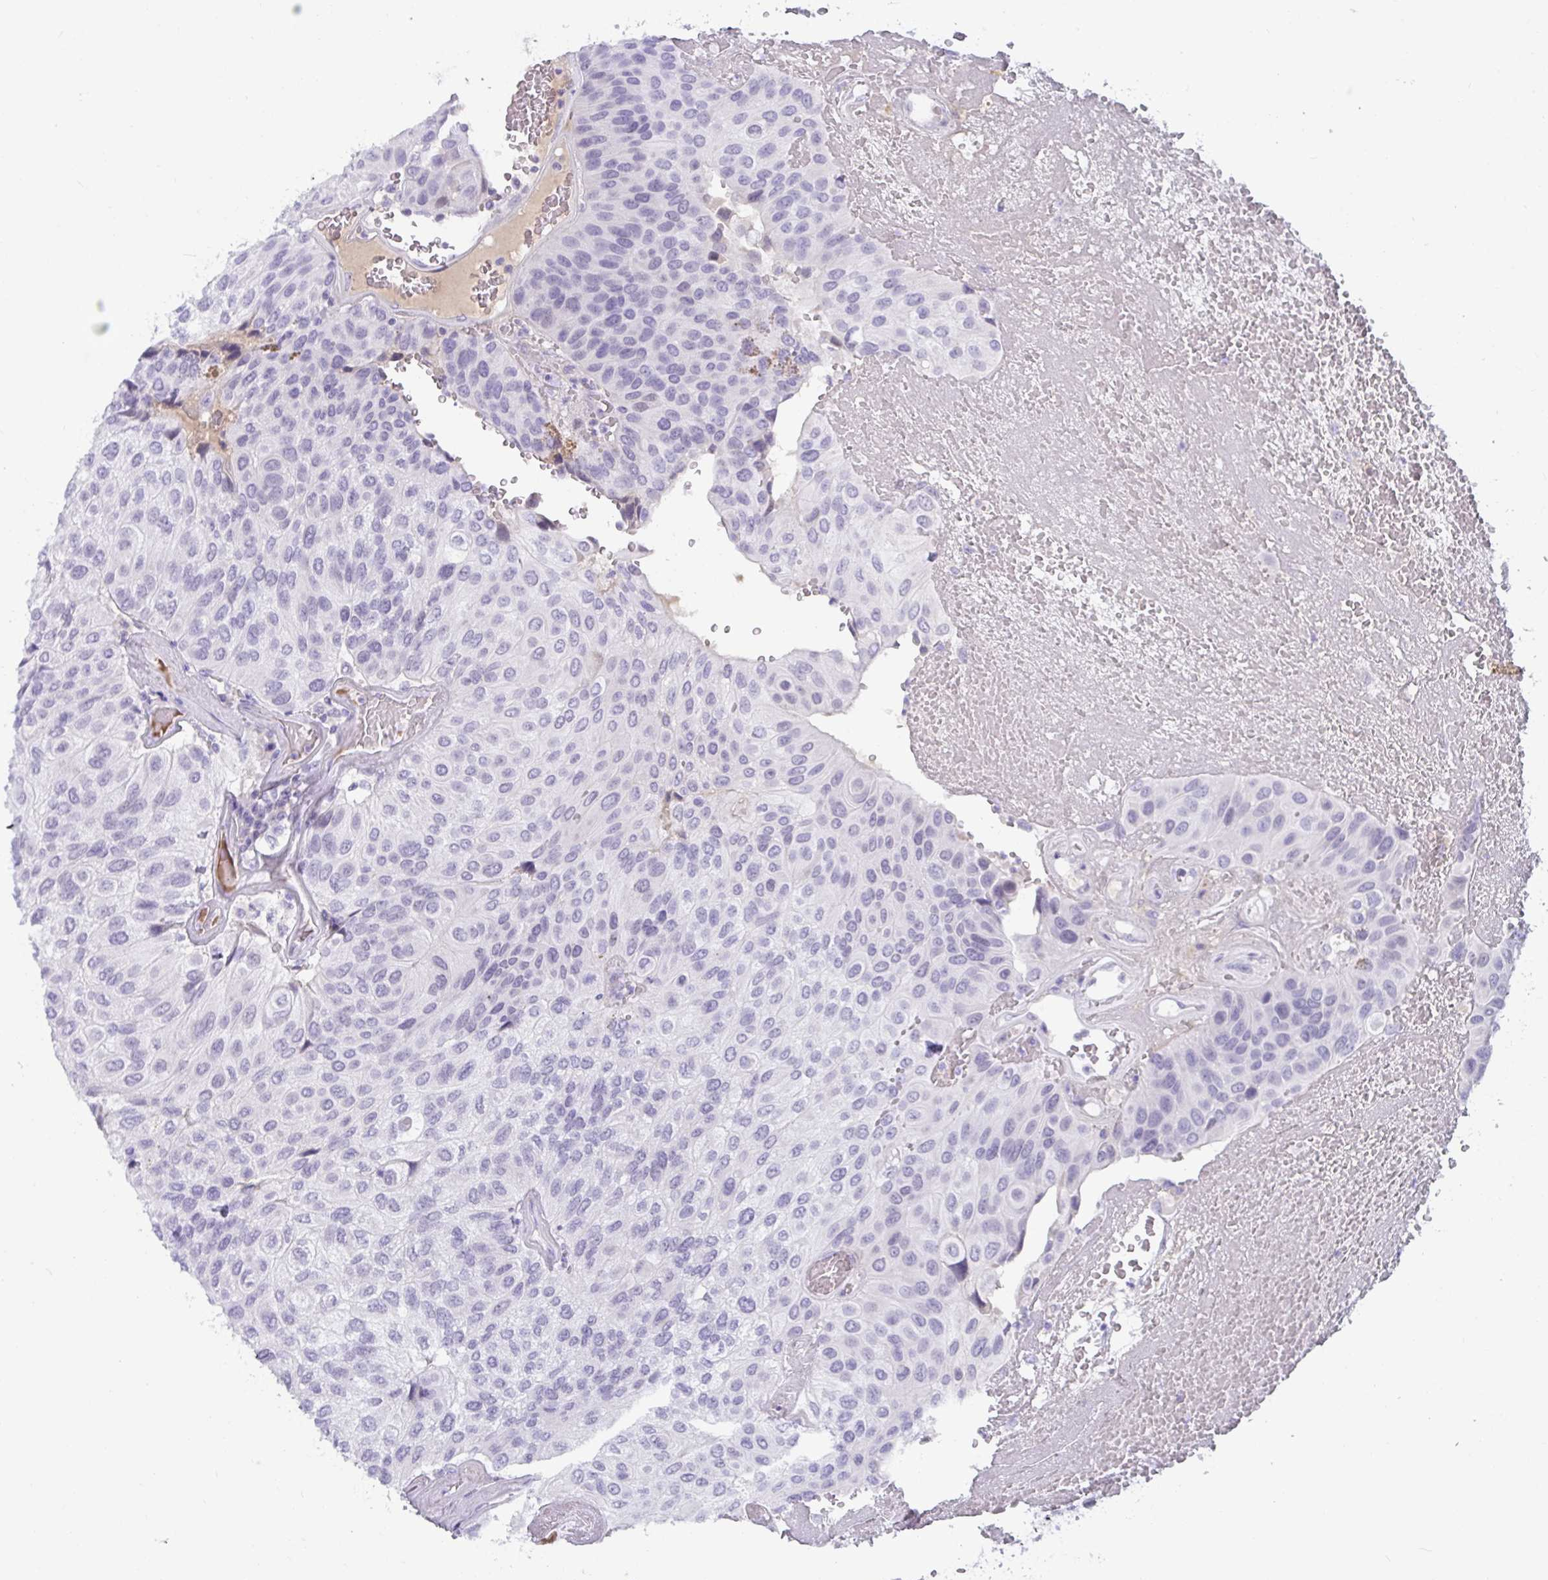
{"staining": {"intensity": "negative", "quantity": "none", "location": "none"}, "tissue": "urothelial cancer", "cell_type": "Tumor cells", "image_type": "cancer", "snomed": [{"axis": "morphology", "description": "Urothelial carcinoma, High grade"}, {"axis": "topography", "description": "Urinary bladder"}], "caption": "IHC micrograph of neoplastic tissue: human high-grade urothelial carcinoma stained with DAB (3,3'-diaminobenzidine) shows no significant protein expression in tumor cells.", "gene": "NPY", "patient": {"sex": "male", "age": 66}}